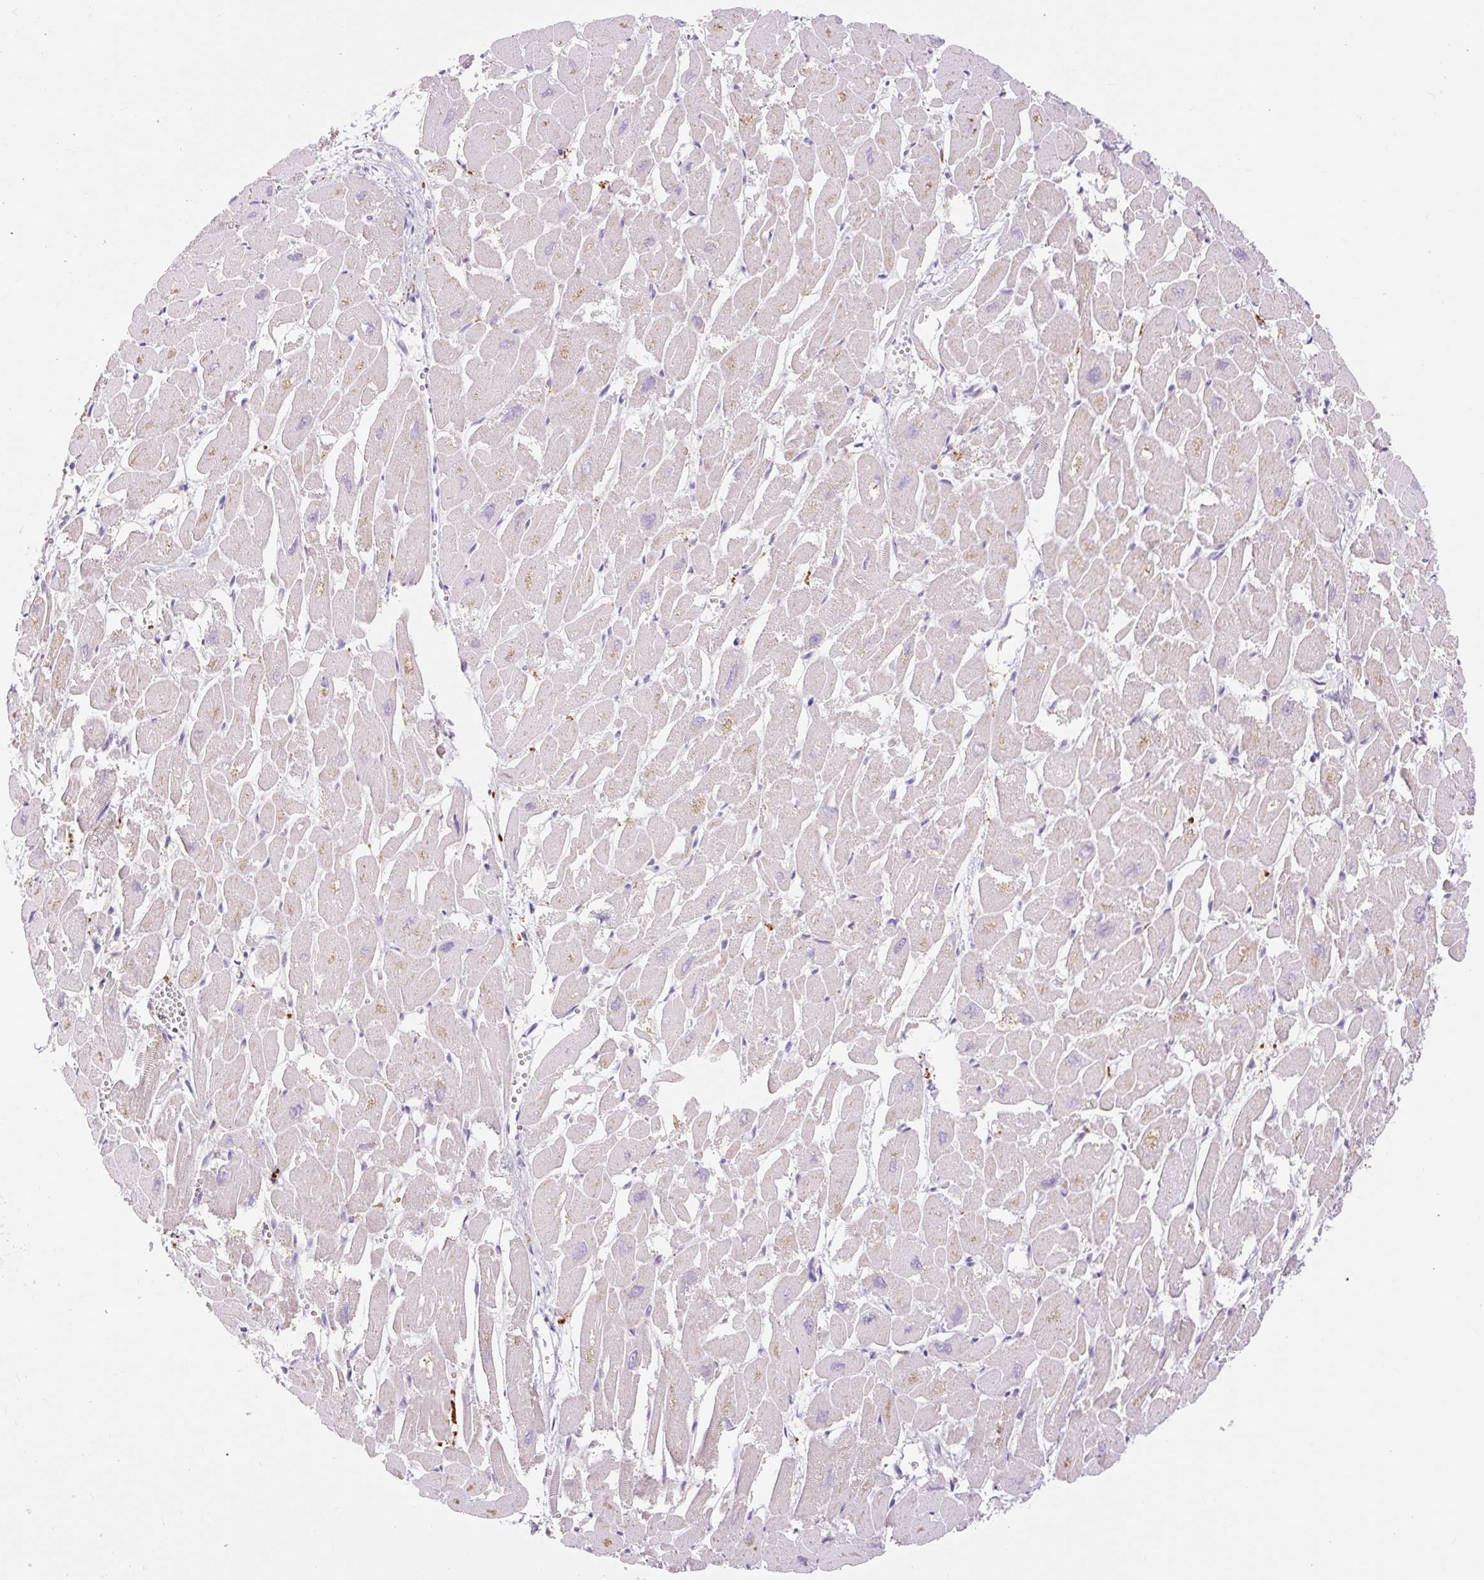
{"staining": {"intensity": "weak", "quantity": "25%-75%", "location": "cytoplasmic/membranous"}, "tissue": "heart muscle", "cell_type": "Cardiomyocytes", "image_type": "normal", "snomed": [{"axis": "morphology", "description": "Normal tissue, NOS"}, {"axis": "topography", "description": "Heart"}], "caption": "Immunohistochemical staining of normal heart muscle reveals 25%-75% levels of weak cytoplasmic/membranous protein expression in about 25%-75% of cardiomyocytes.", "gene": "SIGLEC1", "patient": {"sex": "male", "age": 54}}